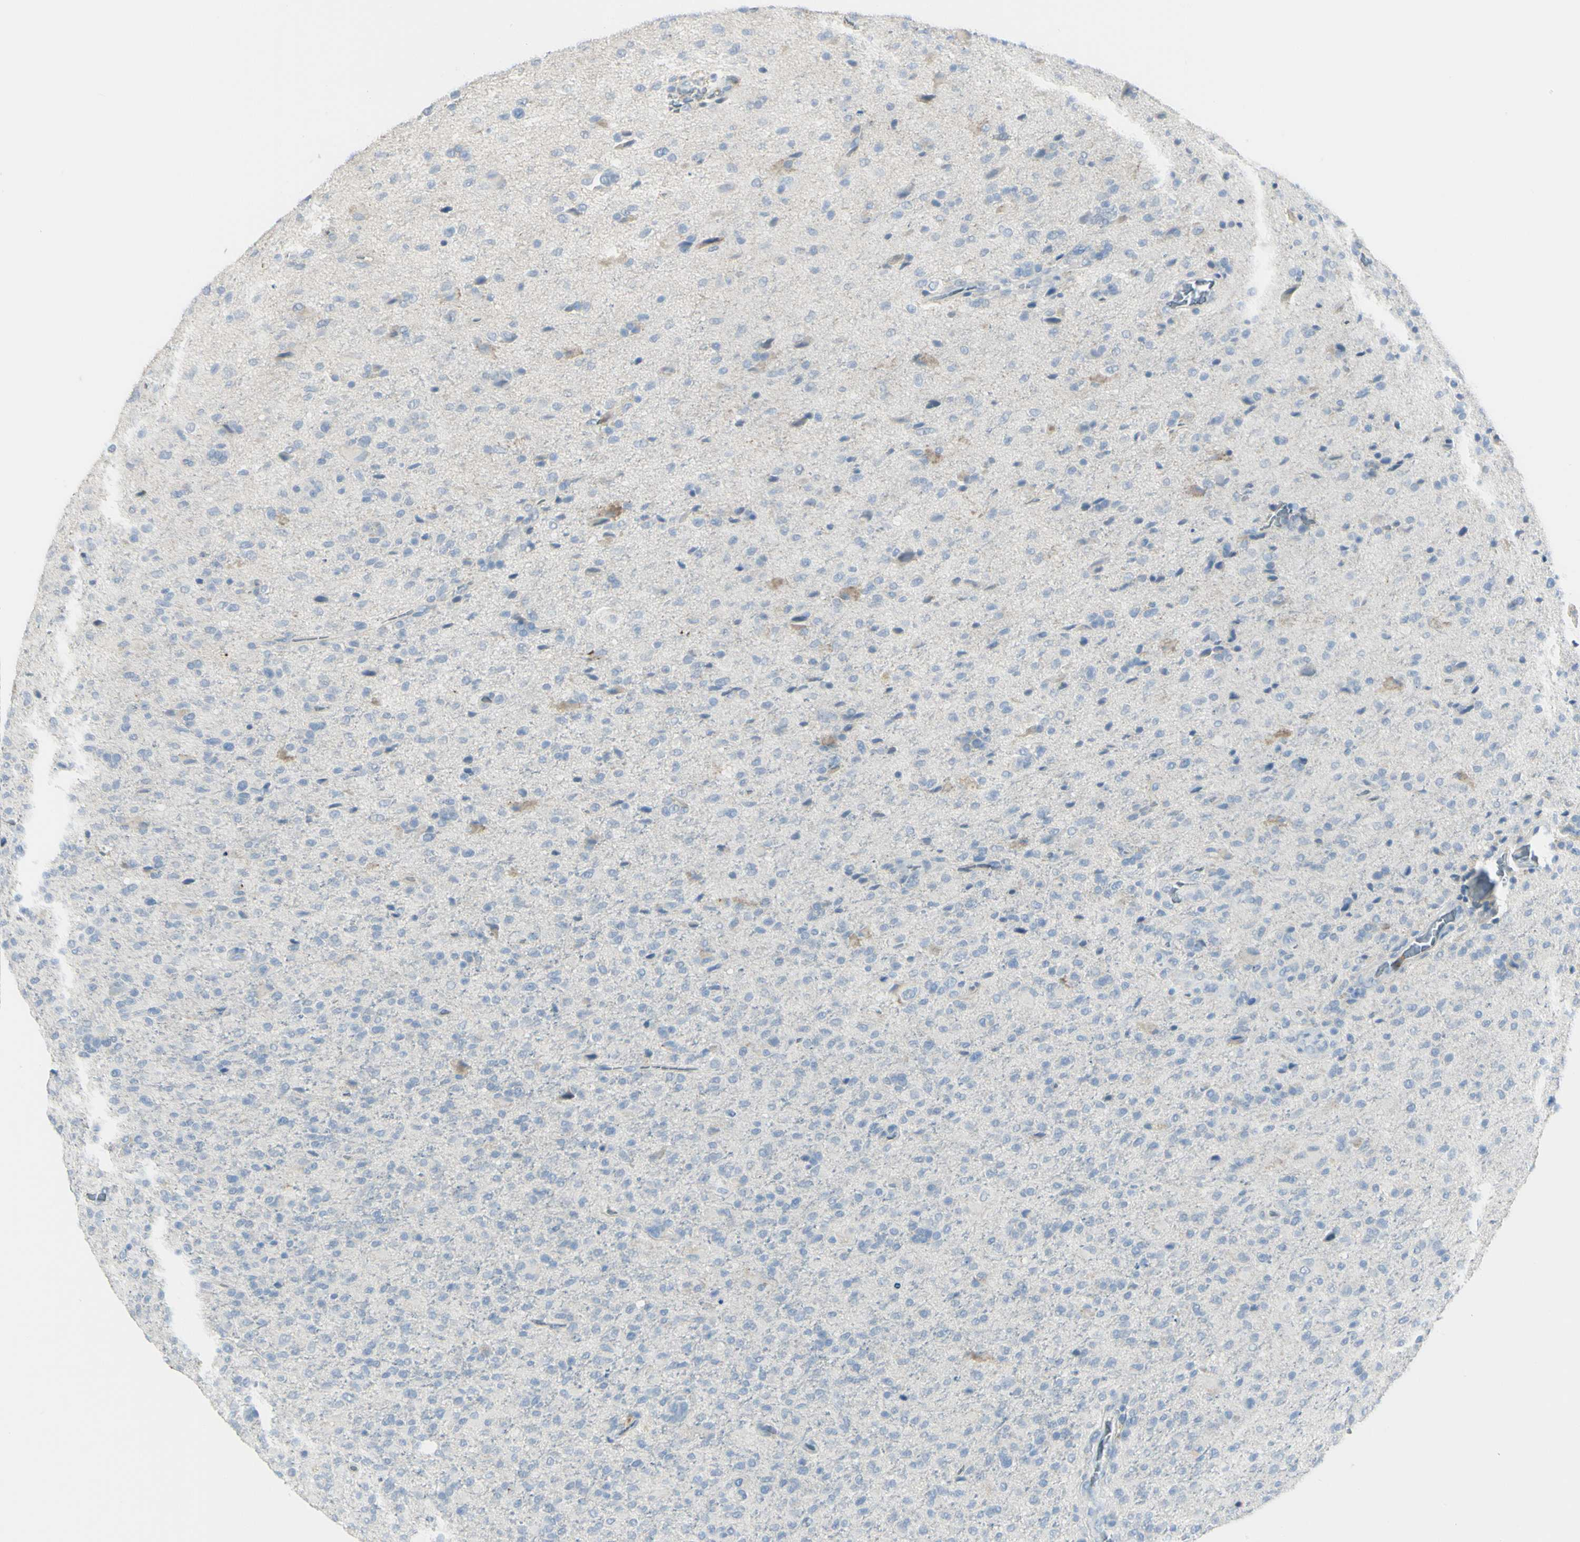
{"staining": {"intensity": "weak", "quantity": "<25%", "location": "cytoplasmic/membranous"}, "tissue": "glioma", "cell_type": "Tumor cells", "image_type": "cancer", "snomed": [{"axis": "morphology", "description": "Glioma, malignant, High grade"}, {"axis": "topography", "description": "Brain"}], "caption": "Image shows no protein expression in tumor cells of malignant glioma (high-grade) tissue.", "gene": "ZNF557", "patient": {"sex": "male", "age": 71}}